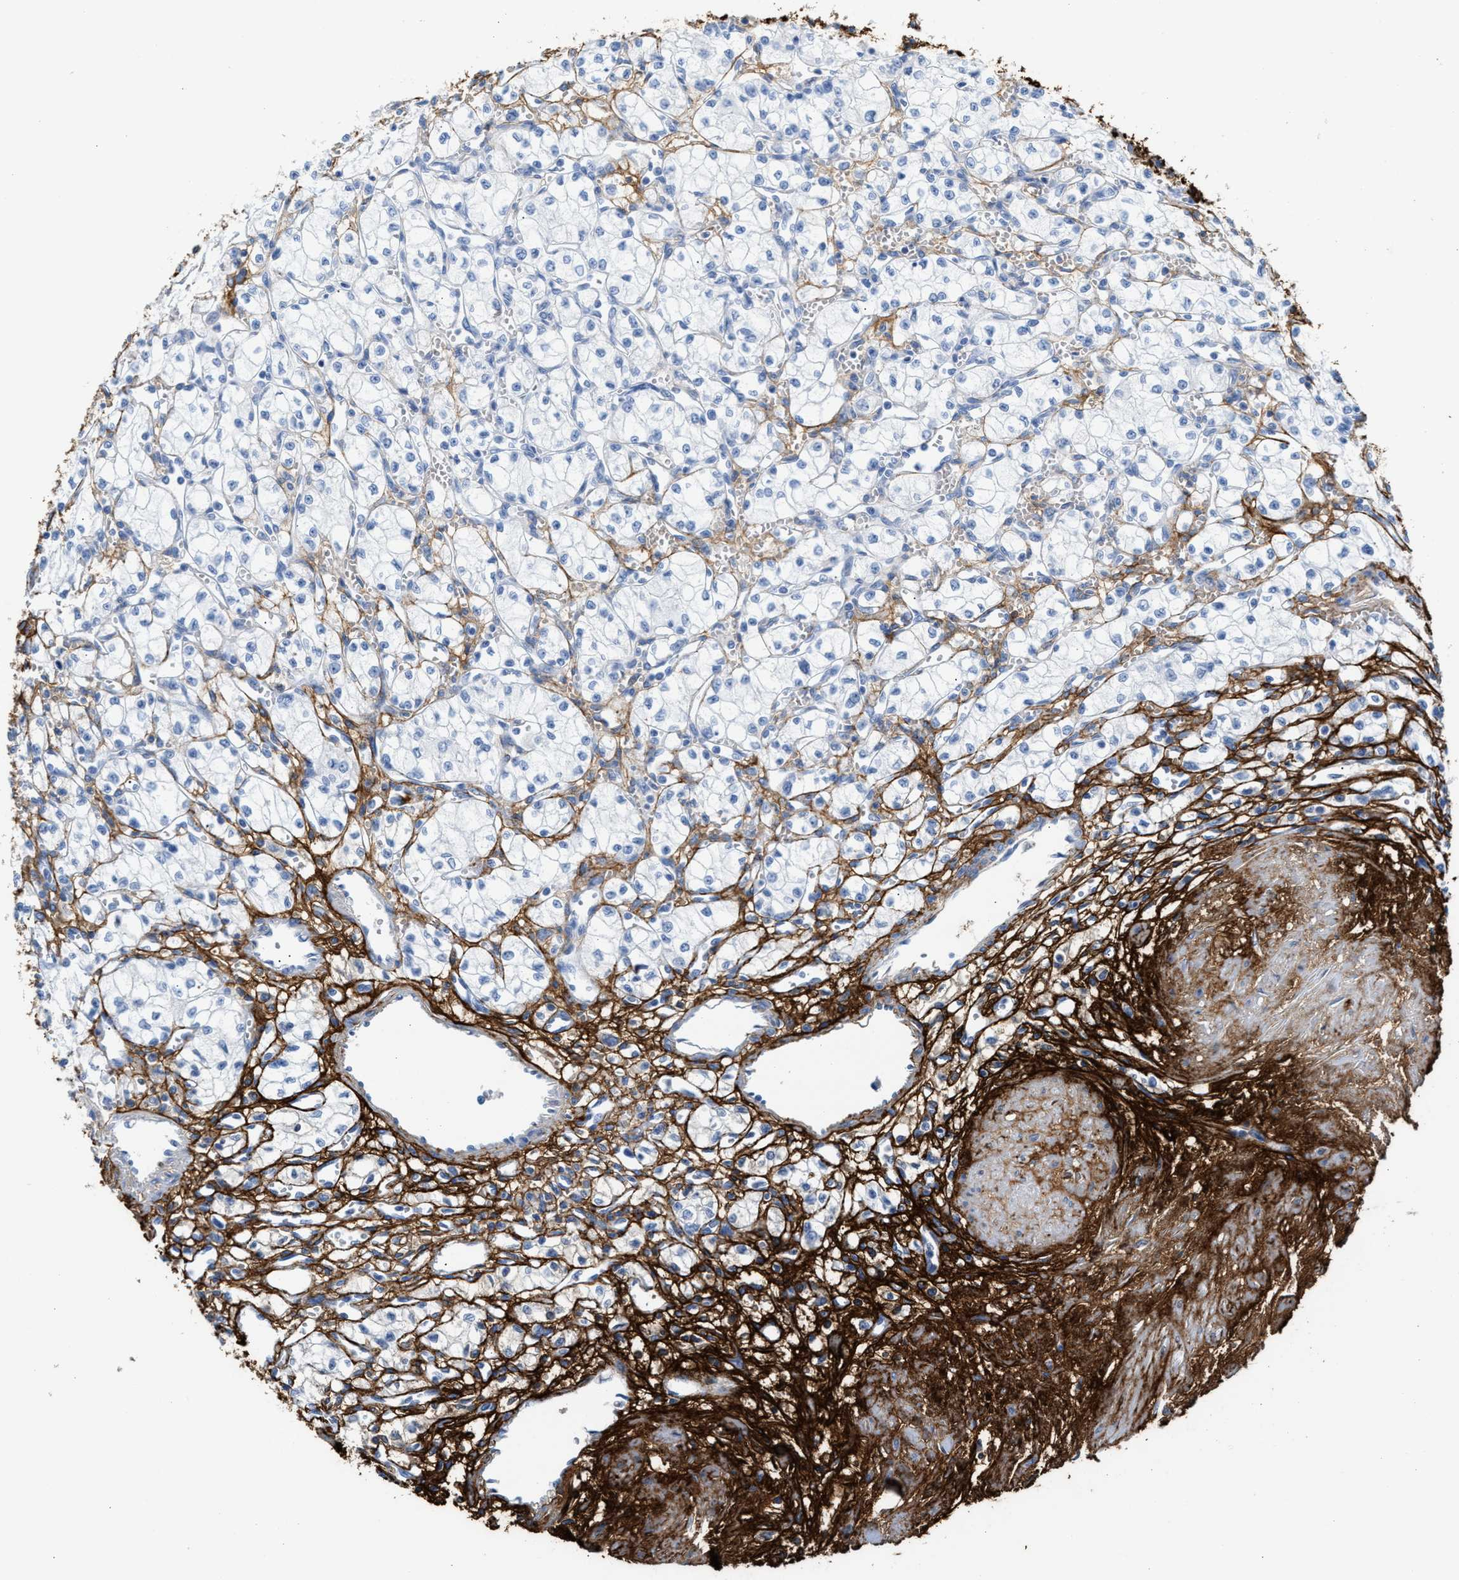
{"staining": {"intensity": "negative", "quantity": "none", "location": "none"}, "tissue": "renal cancer", "cell_type": "Tumor cells", "image_type": "cancer", "snomed": [{"axis": "morphology", "description": "Normal tissue, NOS"}, {"axis": "morphology", "description": "Adenocarcinoma, NOS"}, {"axis": "topography", "description": "Kidney"}], "caption": "The micrograph displays no staining of tumor cells in adenocarcinoma (renal).", "gene": "TNR", "patient": {"sex": "male", "age": 59}}